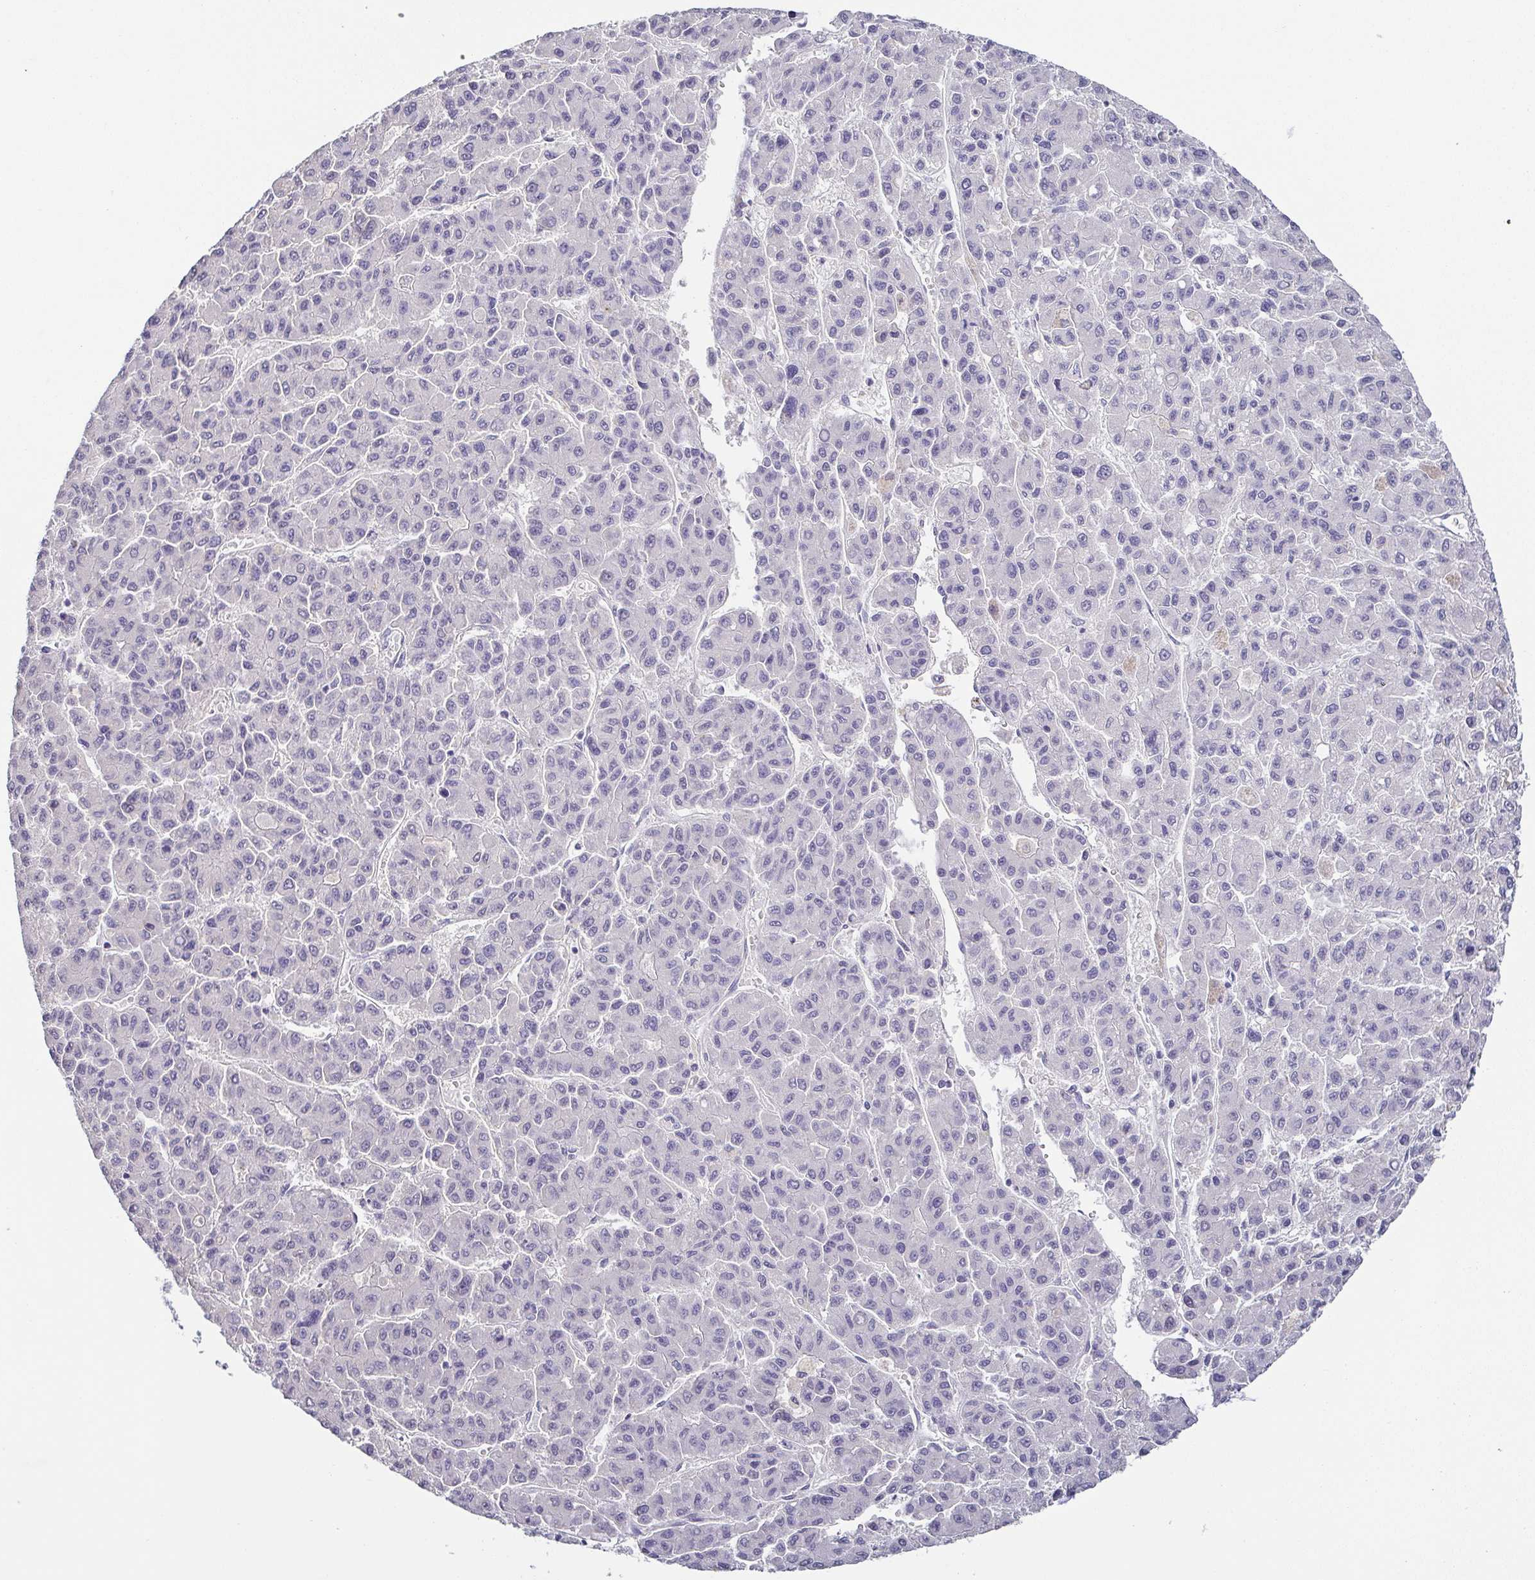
{"staining": {"intensity": "negative", "quantity": "none", "location": "none"}, "tissue": "liver cancer", "cell_type": "Tumor cells", "image_type": "cancer", "snomed": [{"axis": "morphology", "description": "Carcinoma, Hepatocellular, NOS"}, {"axis": "topography", "description": "Liver"}], "caption": "Histopathology image shows no significant protein staining in tumor cells of hepatocellular carcinoma (liver).", "gene": "RNASE7", "patient": {"sex": "male", "age": 70}}